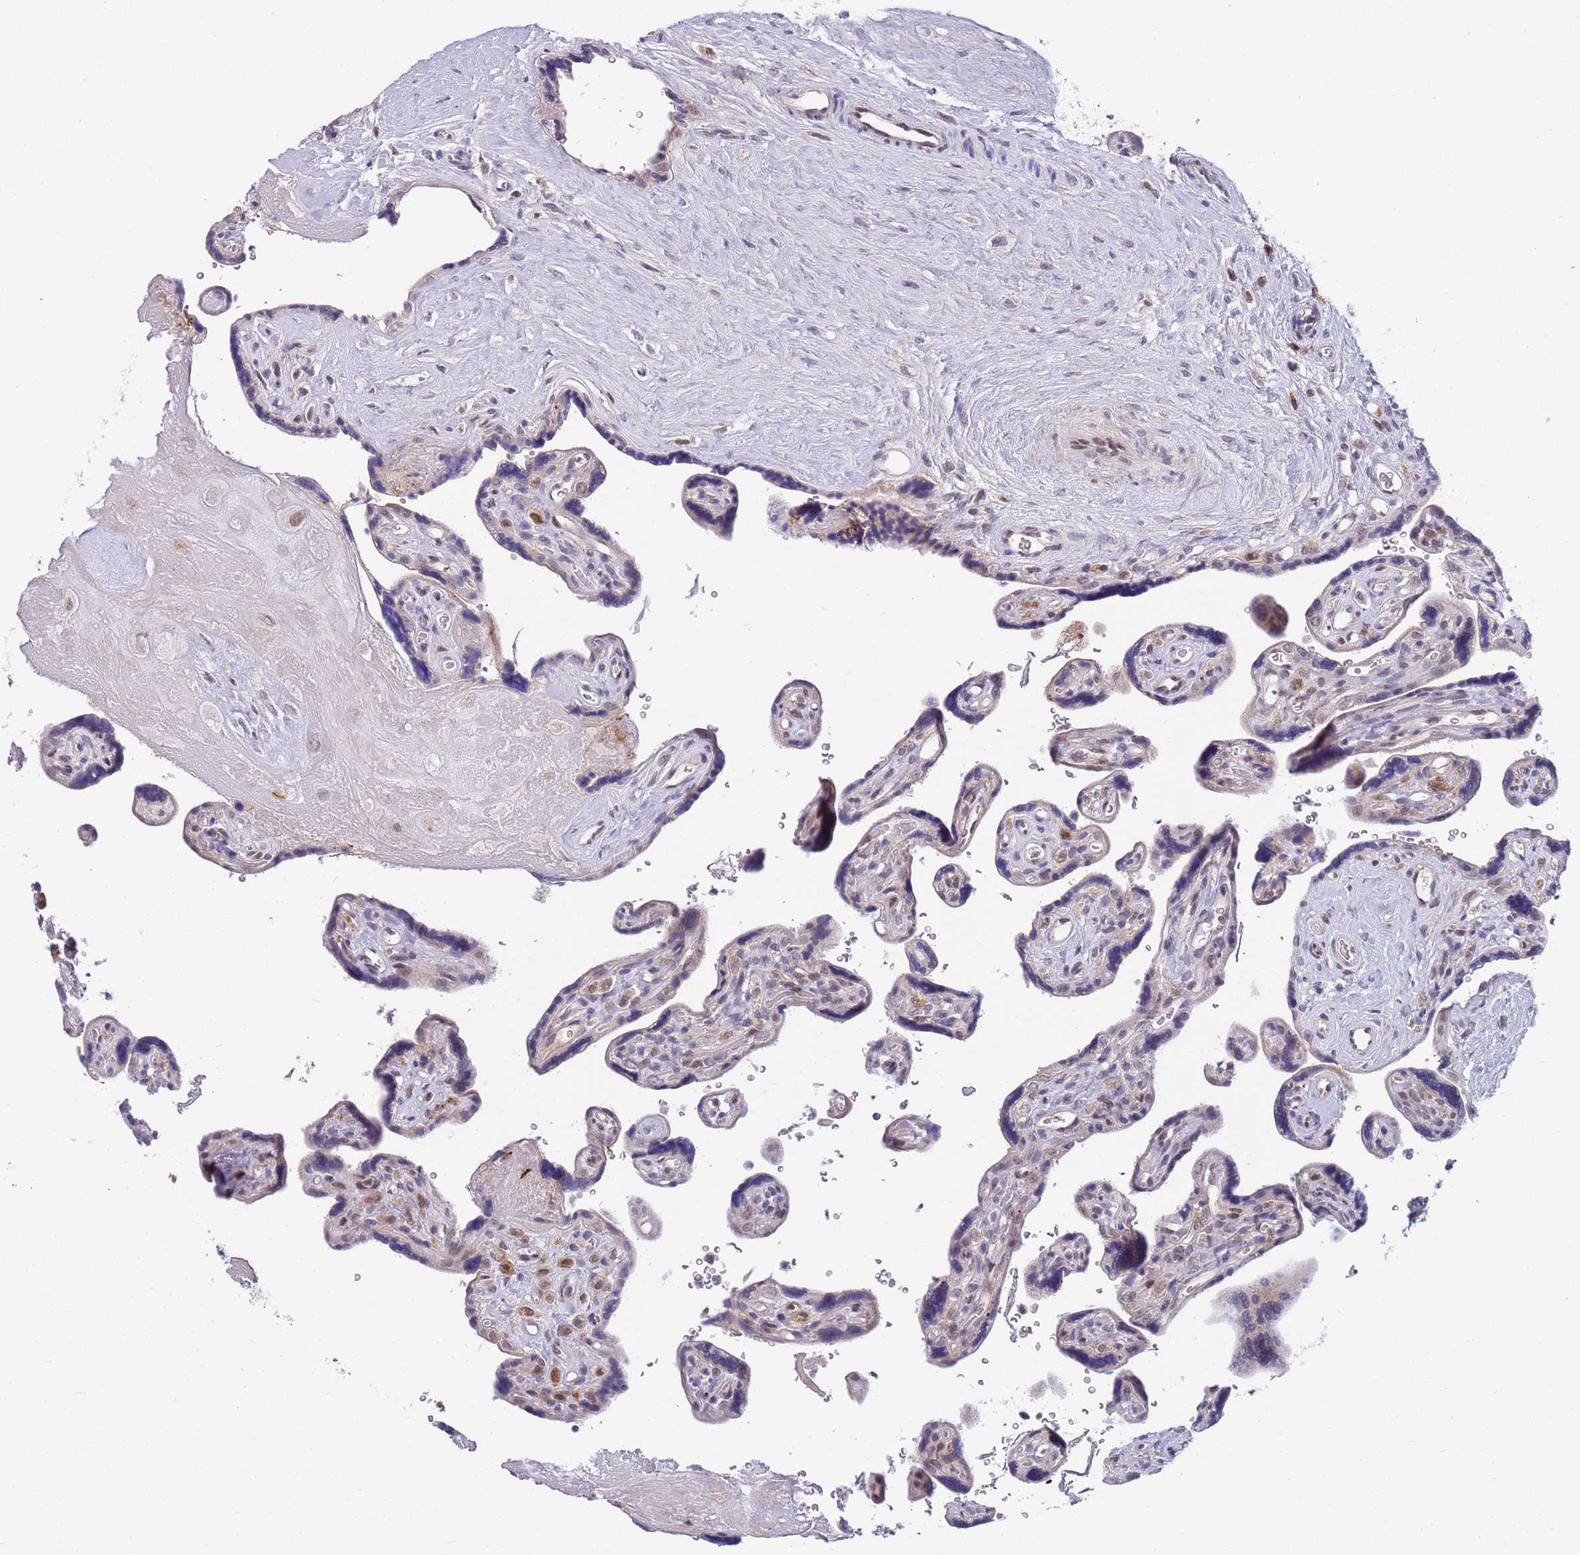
{"staining": {"intensity": "moderate", "quantity": "<25%", "location": "cytoplasmic/membranous,nuclear"}, "tissue": "placenta", "cell_type": "Decidual cells", "image_type": "normal", "snomed": [{"axis": "morphology", "description": "Normal tissue, NOS"}, {"axis": "topography", "description": "Placenta"}], "caption": "Placenta stained with a protein marker demonstrates moderate staining in decidual cells.", "gene": "NLRP6", "patient": {"sex": "female", "age": 39}}